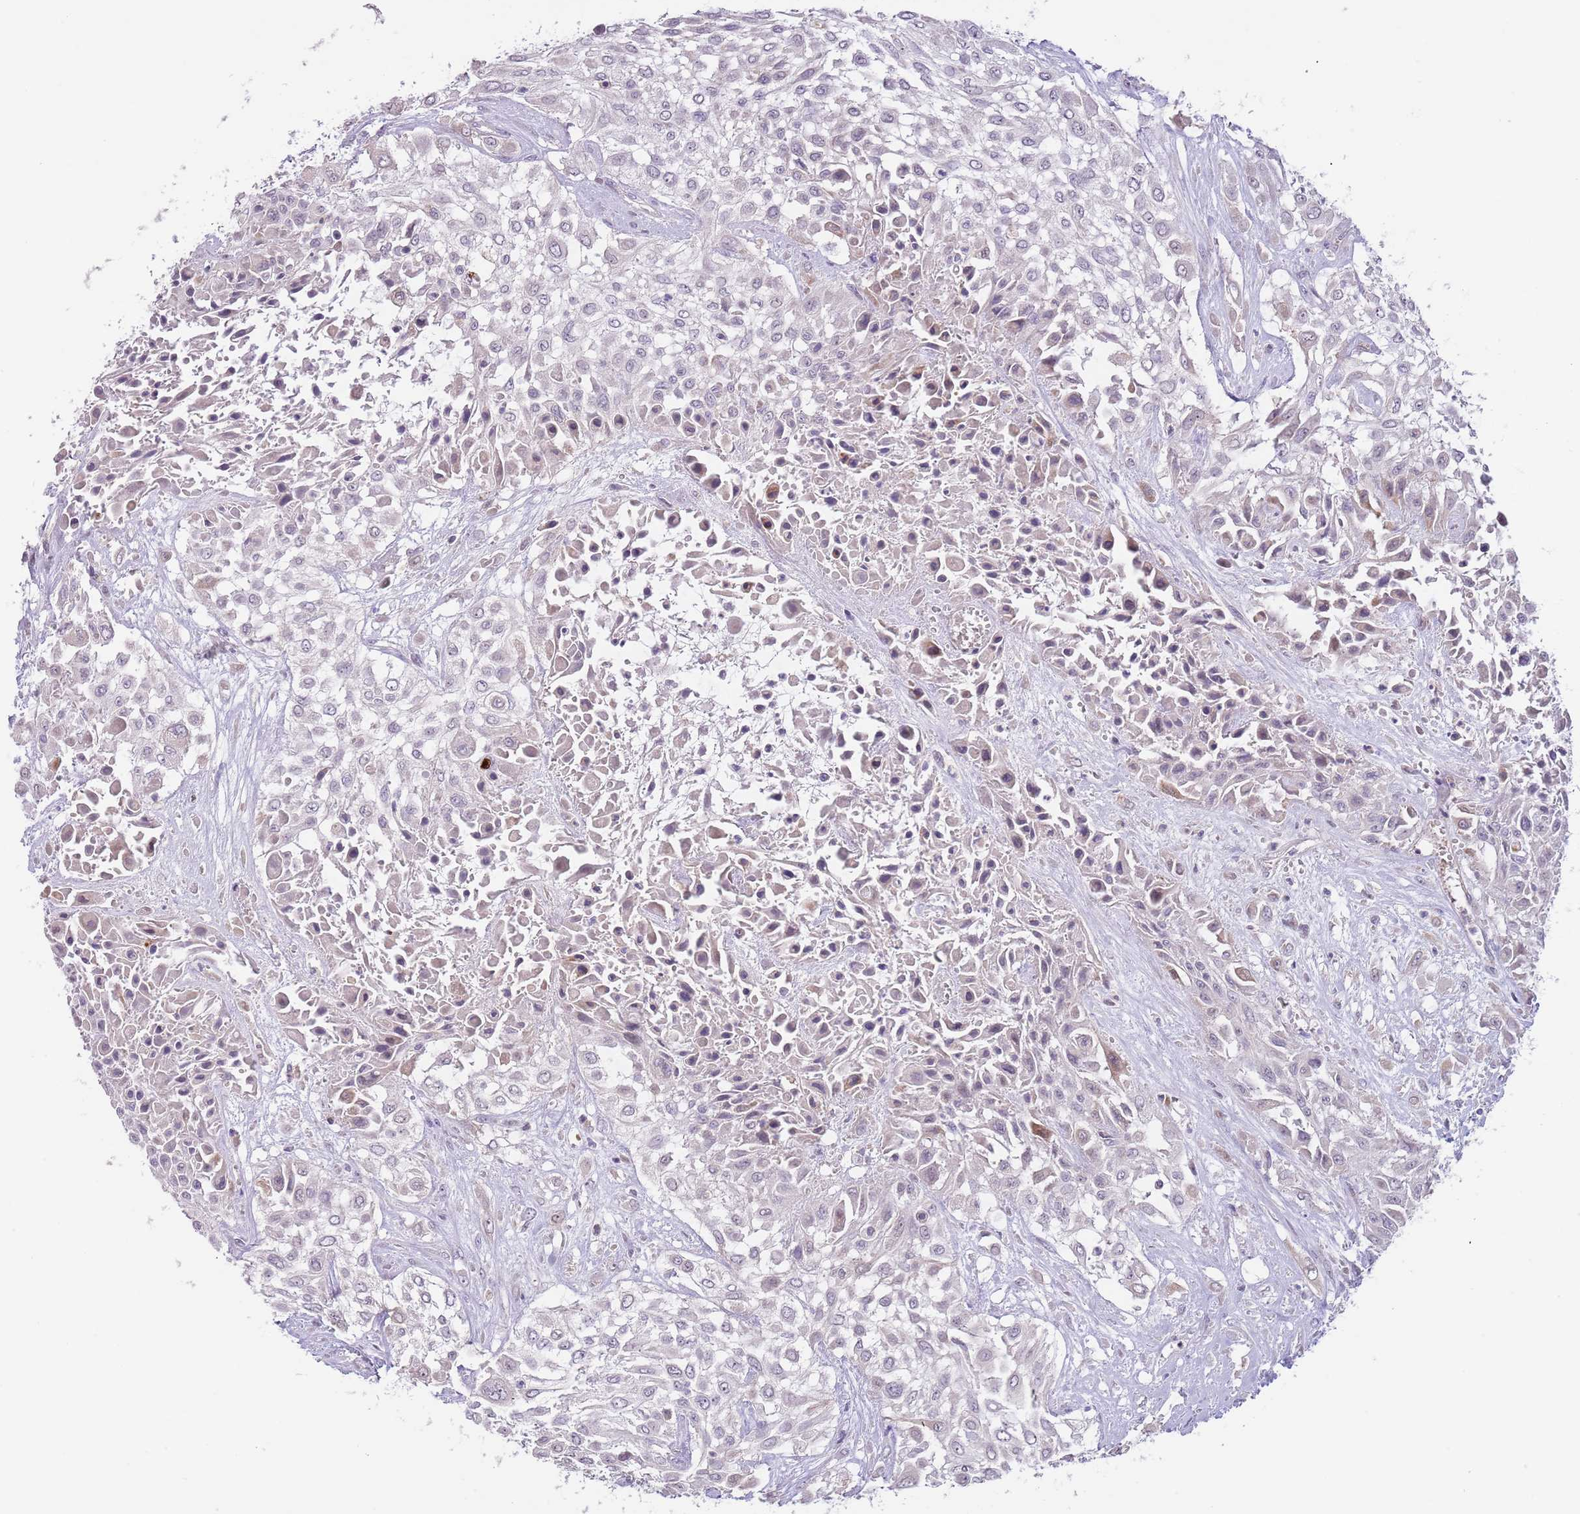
{"staining": {"intensity": "negative", "quantity": "none", "location": "none"}, "tissue": "urothelial cancer", "cell_type": "Tumor cells", "image_type": "cancer", "snomed": [{"axis": "morphology", "description": "Urothelial carcinoma, High grade"}, {"axis": "topography", "description": "Urinary bladder"}], "caption": "Human urothelial cancer stained for a protein using immunohistochemistry (IHC) shows no staining in tumor cells.", "gene": "AP1S2", "patient": {"sex": "male", "age": 57}}